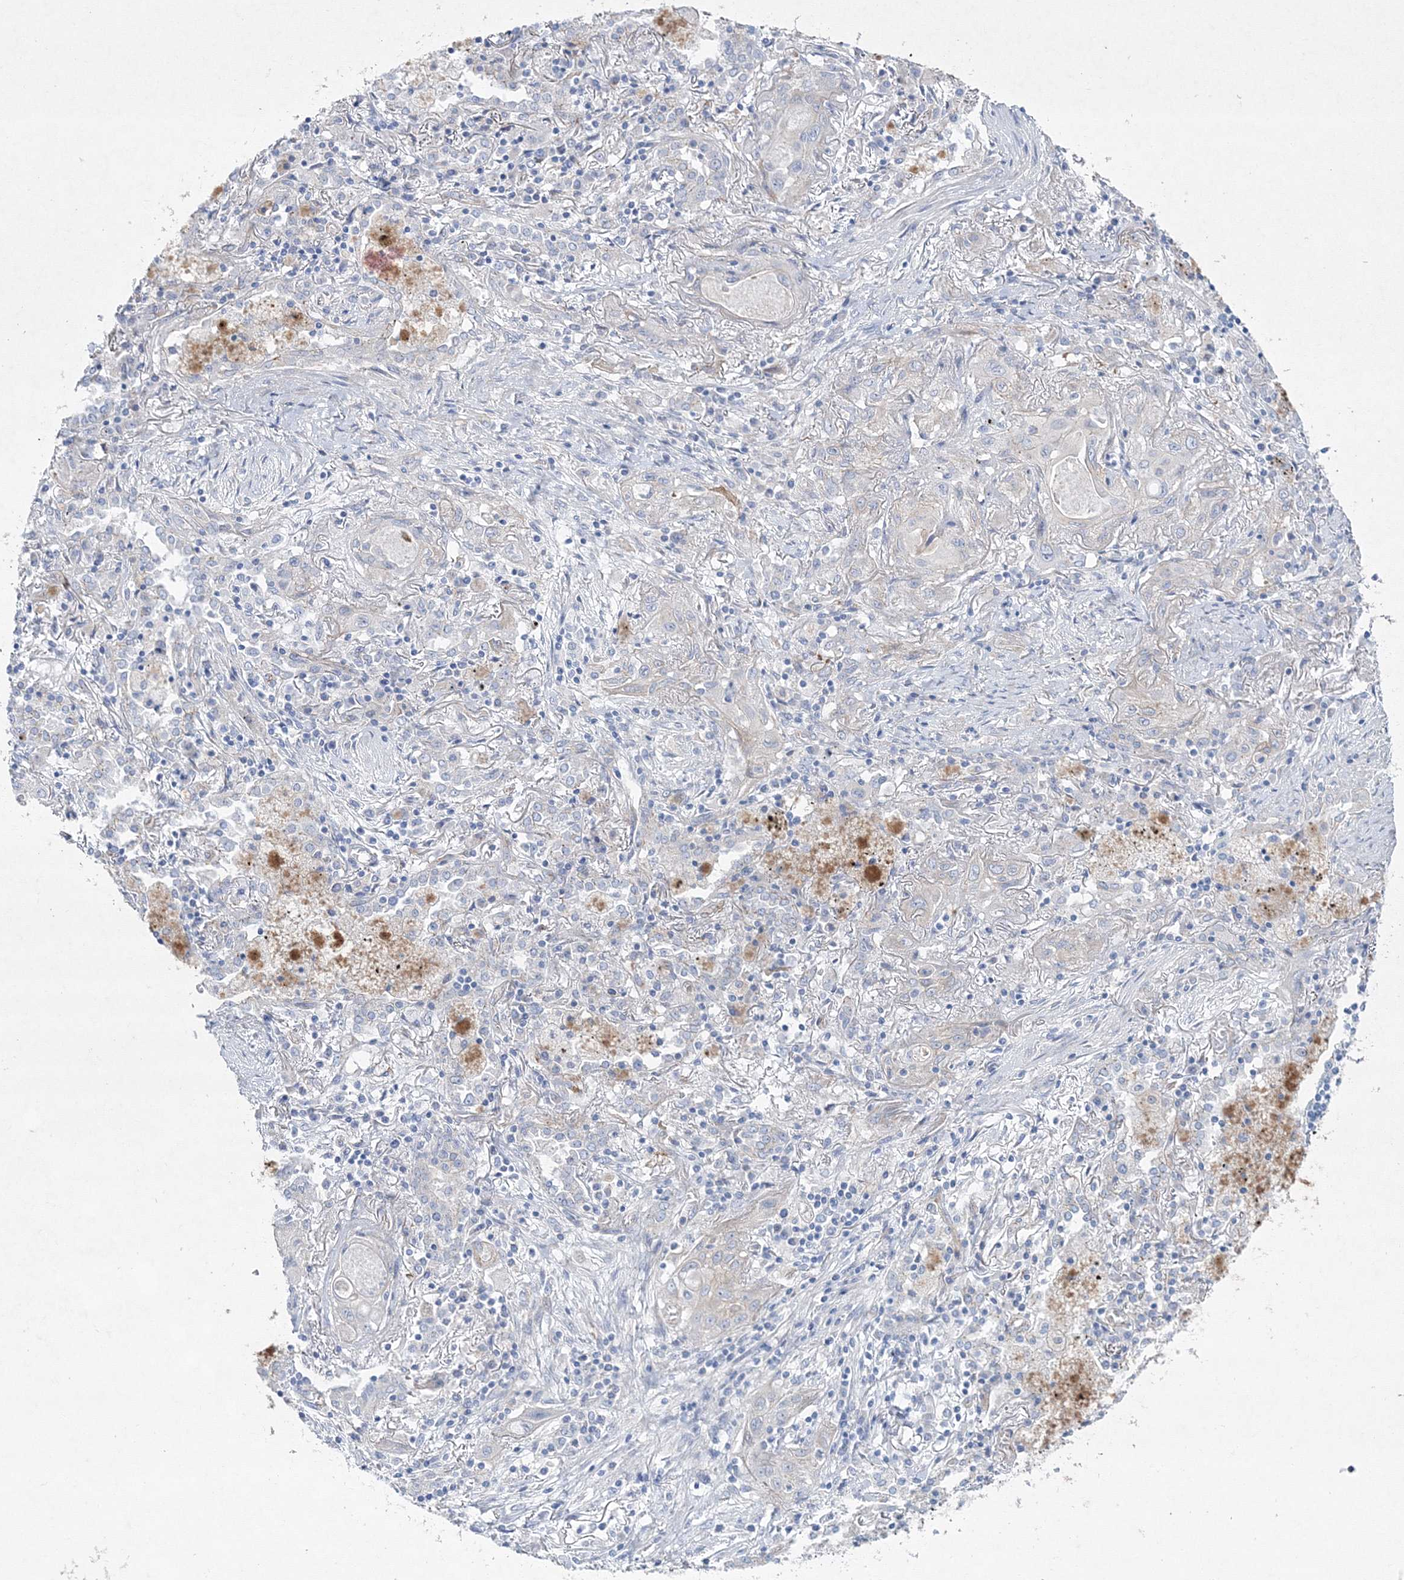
{"staining": {"intensity": "negative", "quantity": "none", "location": "none"}, "tissue": "lung cancer", "cell_type": "Tumor cells", "image_type": "cancer", "snomed": [{"axis": "morphology", "description": "Squamous cell carcinoma, NOS"}, {"axis": "topography", "description": "Lung"}], "caption": "The micrograph demonstrates no staining of tumor cells in squamous cell carcinoma (lung). Brightfield microscopy of IHC stained with DAB (brown) and hematoxylin (blue), captured at high magnification.", "gene": "NAA40", "patient": {"sex": "female", "age": 47}}